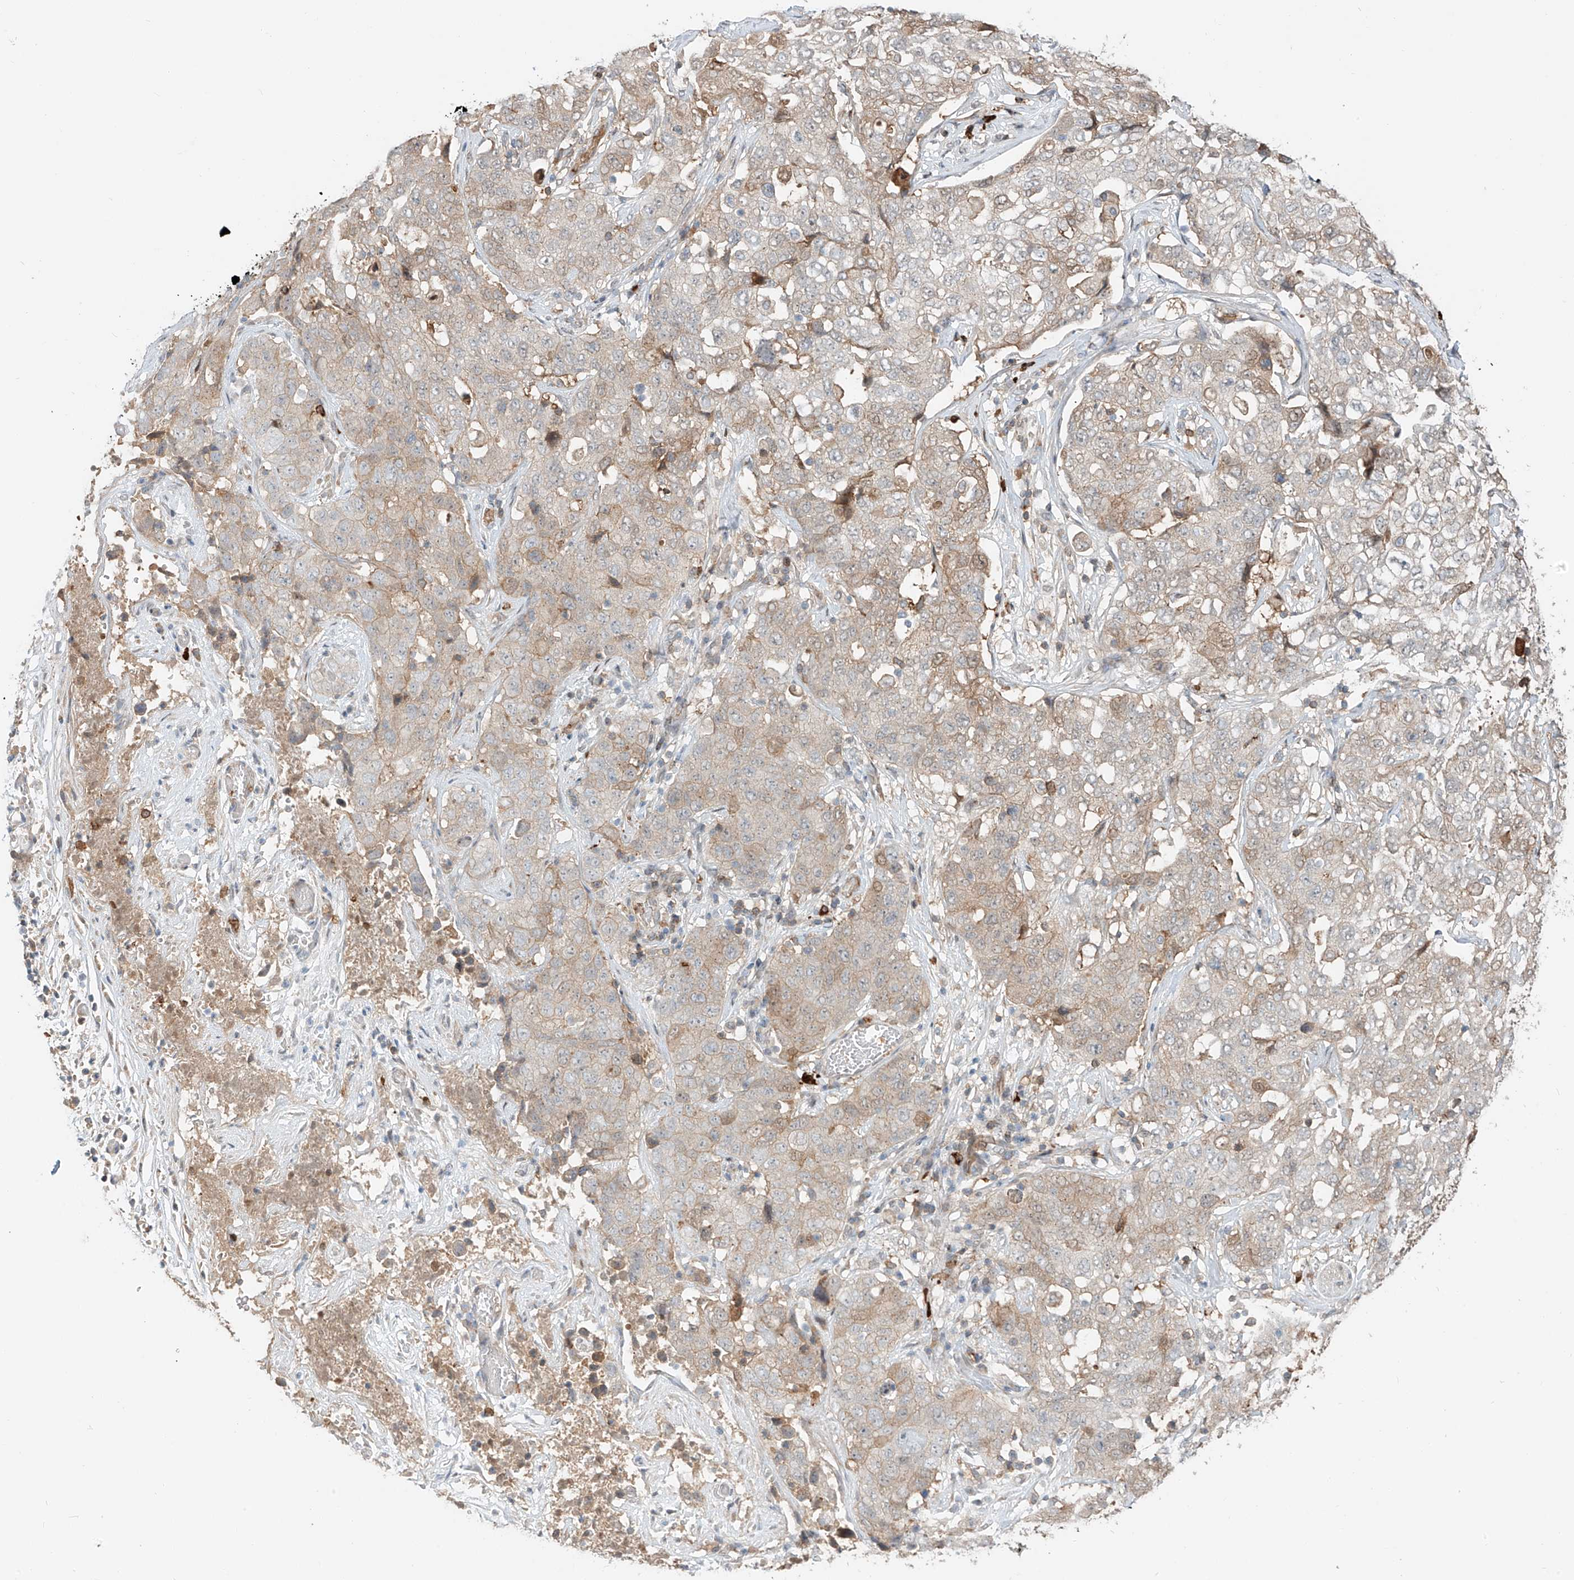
{"staining": {"intensity": "moderate", "quantity": "<25%", "location": "cytoplasmic/membranous"}, "tissue": "stomach cancer", "cell_type": "Tumor cells", "image_type": "cancer", "snomed": [{"axis": "morphology", "description": "Normal tissue, NOS"}, {"axis": "morphology", "description": "Adenocarcinoma, NOS"}, {"axis": "topography", "description": "Lymph node"}, {"axis": "topography", "description": "Stomach"}], "caption": "Protein staining shows moderate cytoplasmic/membranous expression in about <25% of tumor cells in stomach cancer (adenocarcinoma).", "gene": "CEP162", "patient": {"sex": "male", "age": 48}}